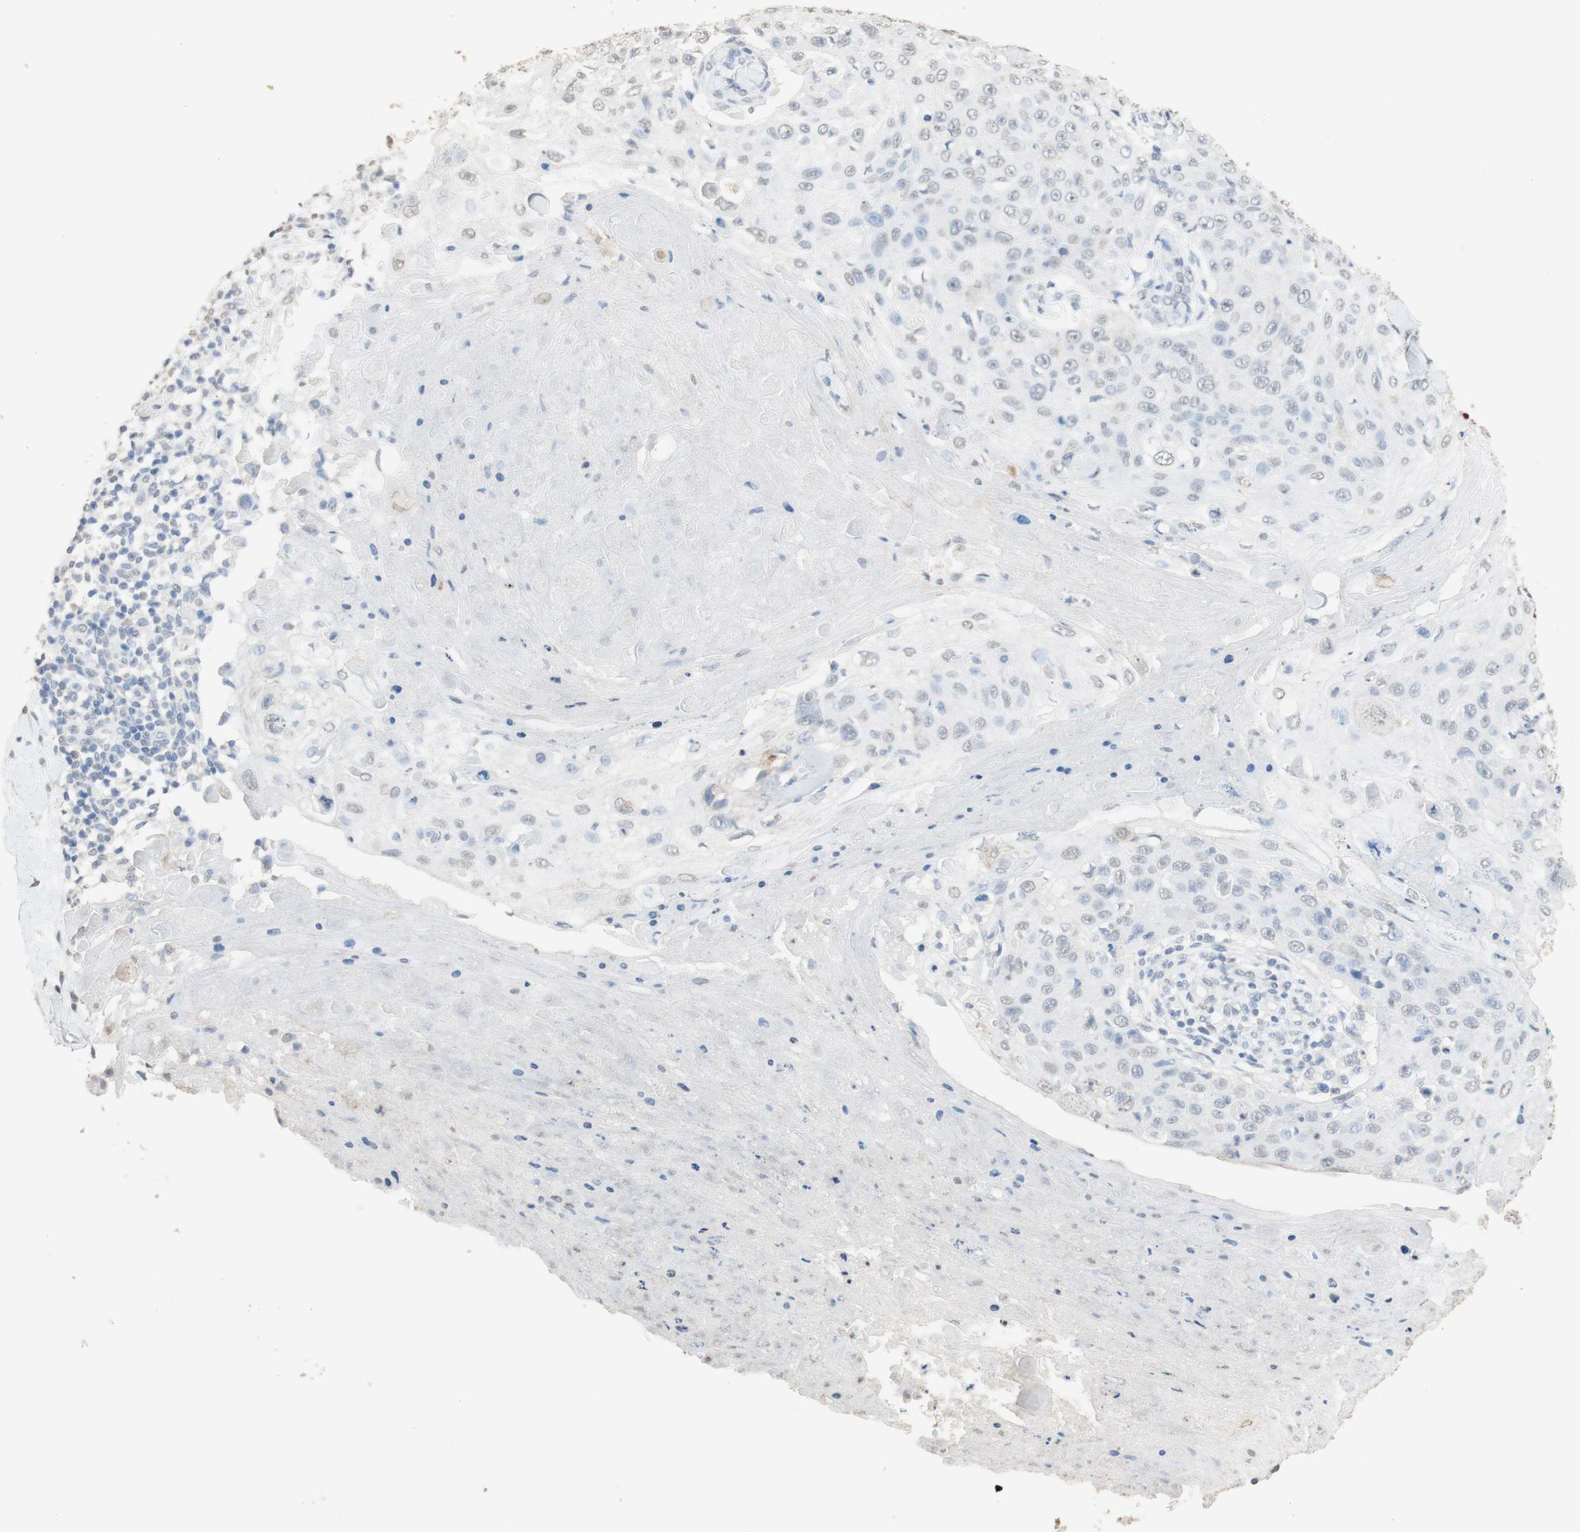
{"staining": {"intensity": "negative", "quantity": "none", "location": "none"}, "tissue": "skin cancer", "cell_type": "Tumor cells", "image_type": "cancer", "snomed": [{"axis": "morphology", "description": "Squamous cell carcinoma, NOS"}, {"axis": "topography", "description": "Skin"}], "caption": "Immunohistochemistry (IHC) micrograph of human skin squamous cell carcinoma stained for a protein (brown), which displays no expression in tumor cells. (IHC, brightfield microscopy, high magnification).", "gene": "L1CAM", "patient": {"sex": "male", "age": 86}}